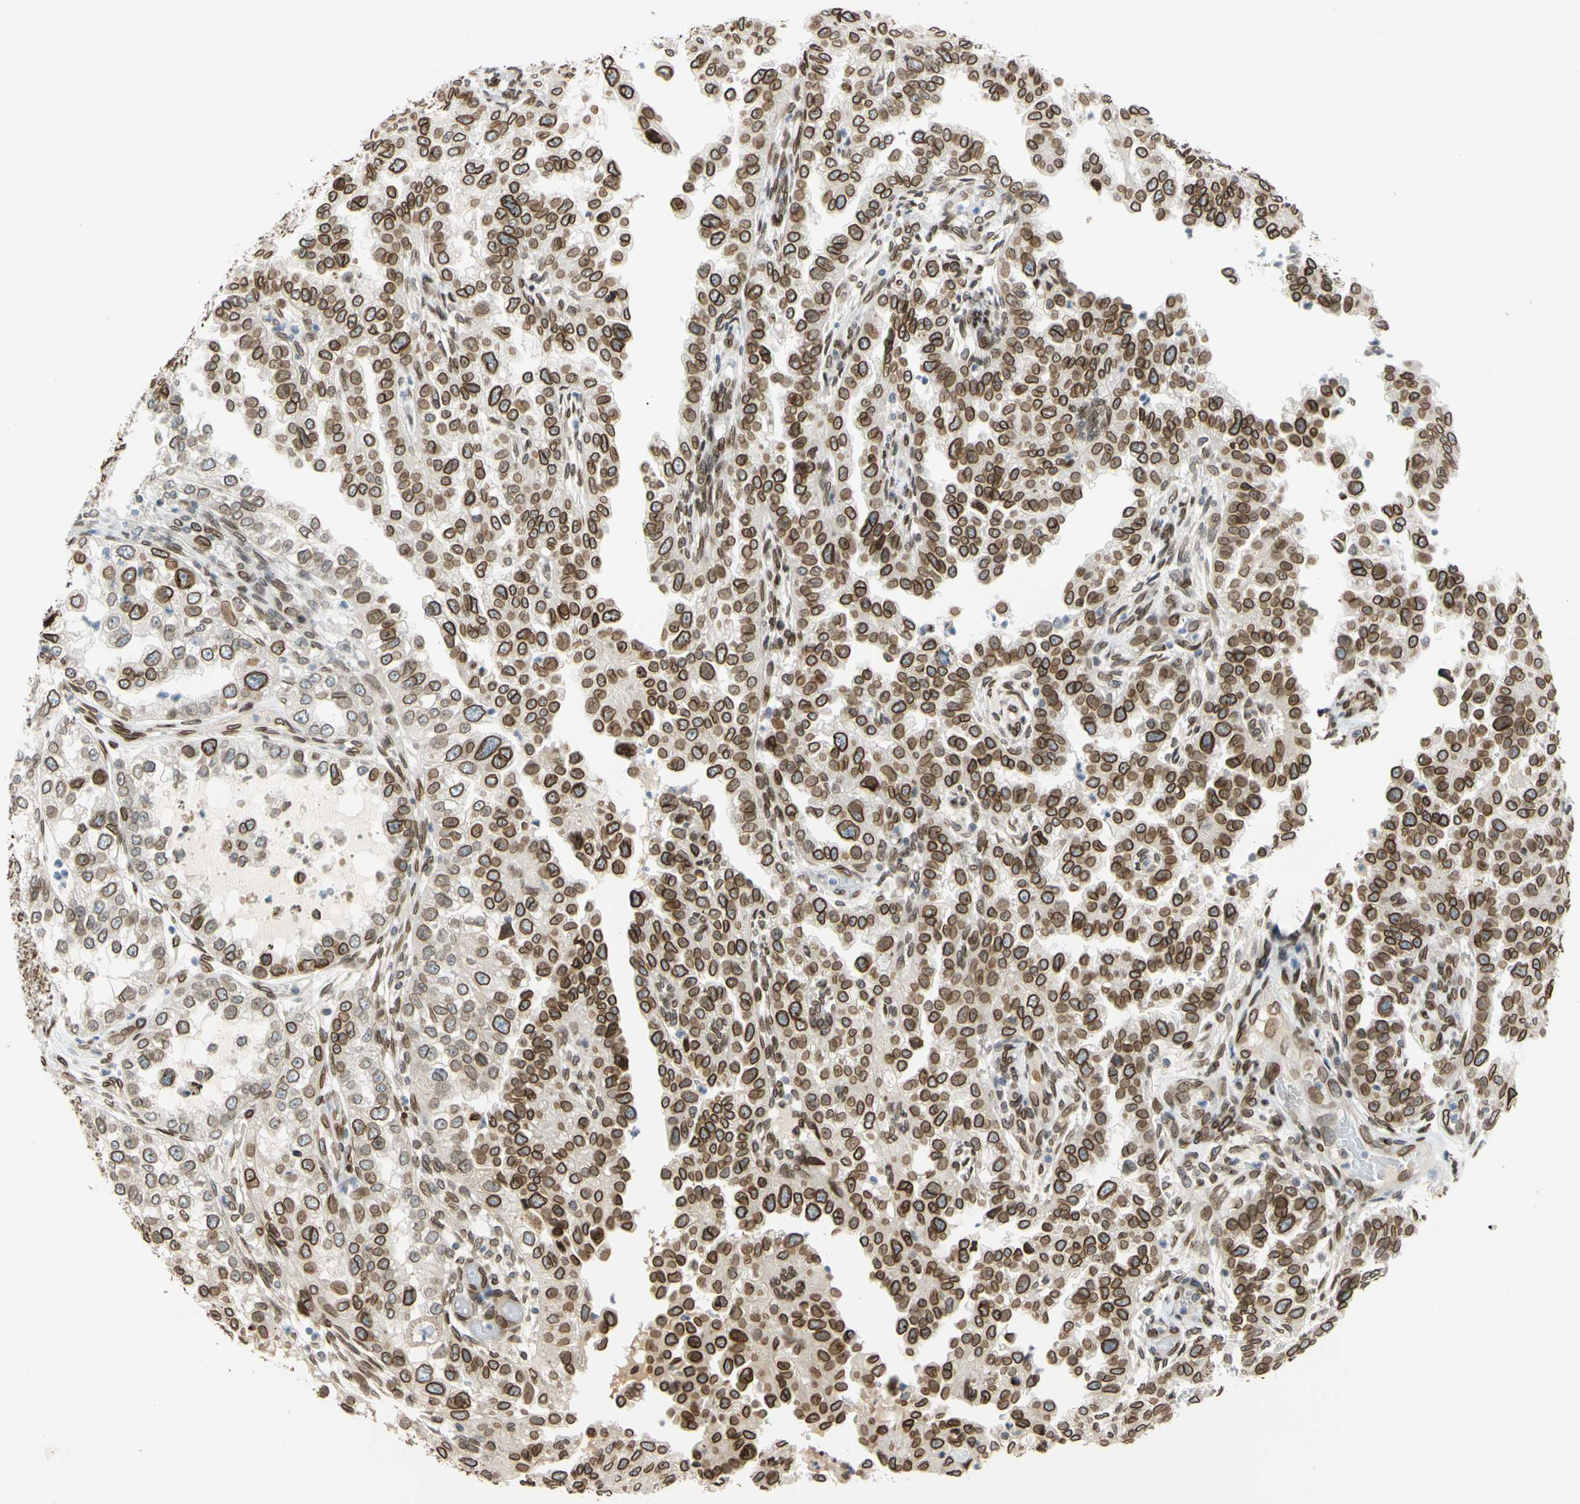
{"staining": {"intensity": "strong", "quantity": ">75%", "location": "cytoplasmic/membranous,nuclear"}, "tissue": "endometrial cancer", "cell_type": "Tumor cells", "image_type": "cancer", "snomed": [{"axis": "morphology", "description": "Adenocarcinoma, NOS"}, {"axis": "topography", "description": "Endometrium"}], "caption": "Endometrial cancer was stained to show a protein in brown. There is high levels of strong cytoplasmic/membranous and nuclear positivity in approximately >75% of tumor cells.", "gene": "SUN1", "patient": {"sex": "female", "age": 85}}